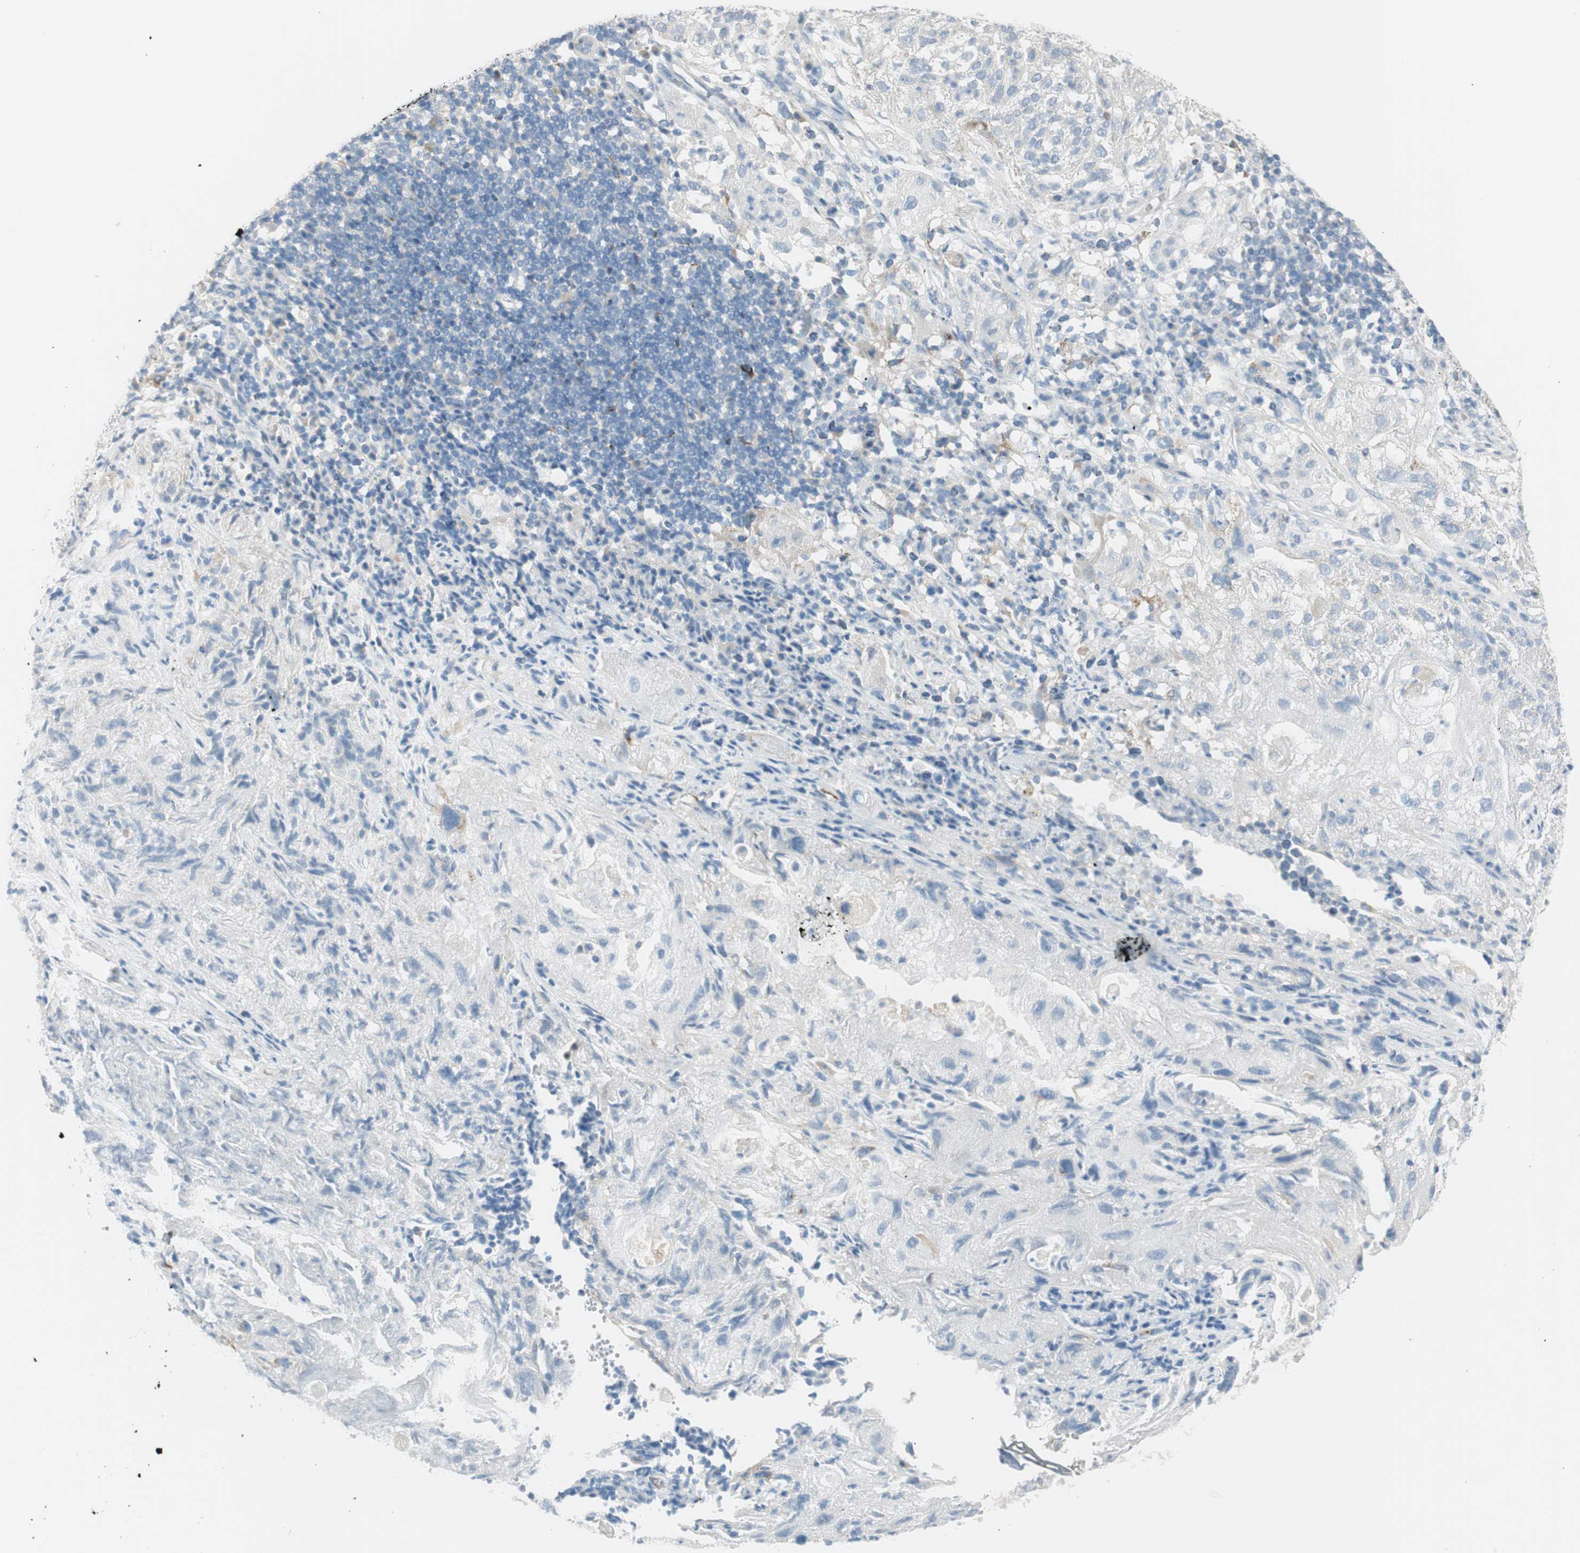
{"staining": {"intensity": "negative", "quantity": "none", "location": "none"}, "tissue": "lung cancer", "cell_type": "Tumor cells", "image_type": "cancer", "snomed": [{"axis": "morphology", "description": "Inflammation, NOS"}, {"axis": "morphology", "description": "Squamous cell carcinoma, NOS"}, {"axis": "topography", "description": "Lymph node"}, {"axis": "topography", "description": "Soft tissue"}, {"axis": "topography", "description": "Lung"}], "caption": "Human squamous cell carcinoma (lung) stained for a protein using immunohistochemistry demonstrates no expression in tumor cells.", "gene": "B4GALNT1", "patient": {"sex": "male", "age": 66}}